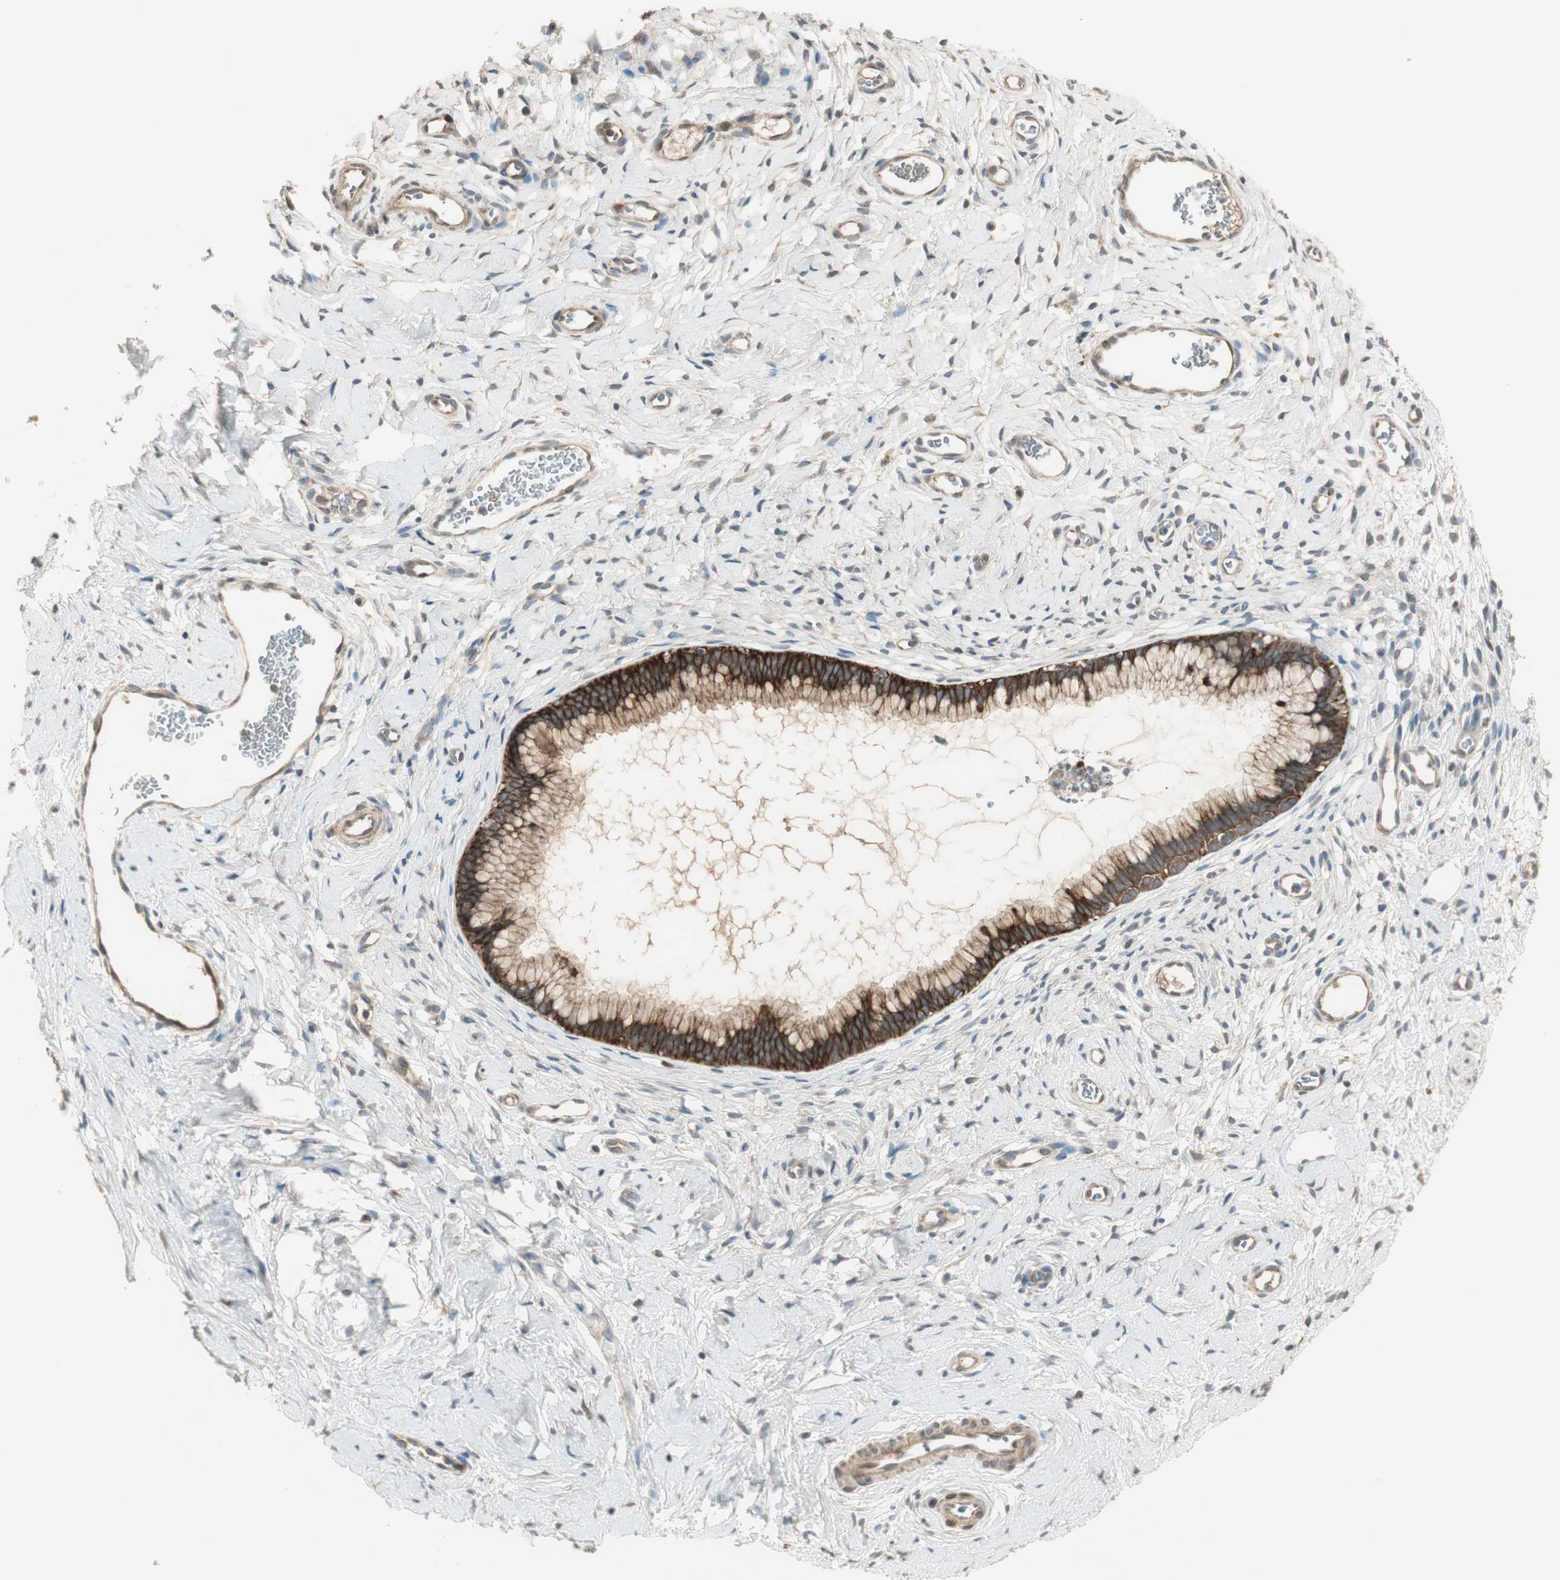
{"staining": {"intensity": "strong", "quantity": ">75%", "location": "cytoplasmic/membranous"}, "tissue": "cervix", "cell_type": "Glandular cells", "image_type": "normal", "snomed": [{"axis": "morphology", "description": "Normal tissue, NOS"}, {"axis": "topography", "description": "Cervix"}], "caption": "Glandular cells demonstrate strong cytoplasmic/membranous staining in approximately >75% of cells in benign cervix.", "gene": "PFDN5", "patient": {"sex": "female", "age": 65}}